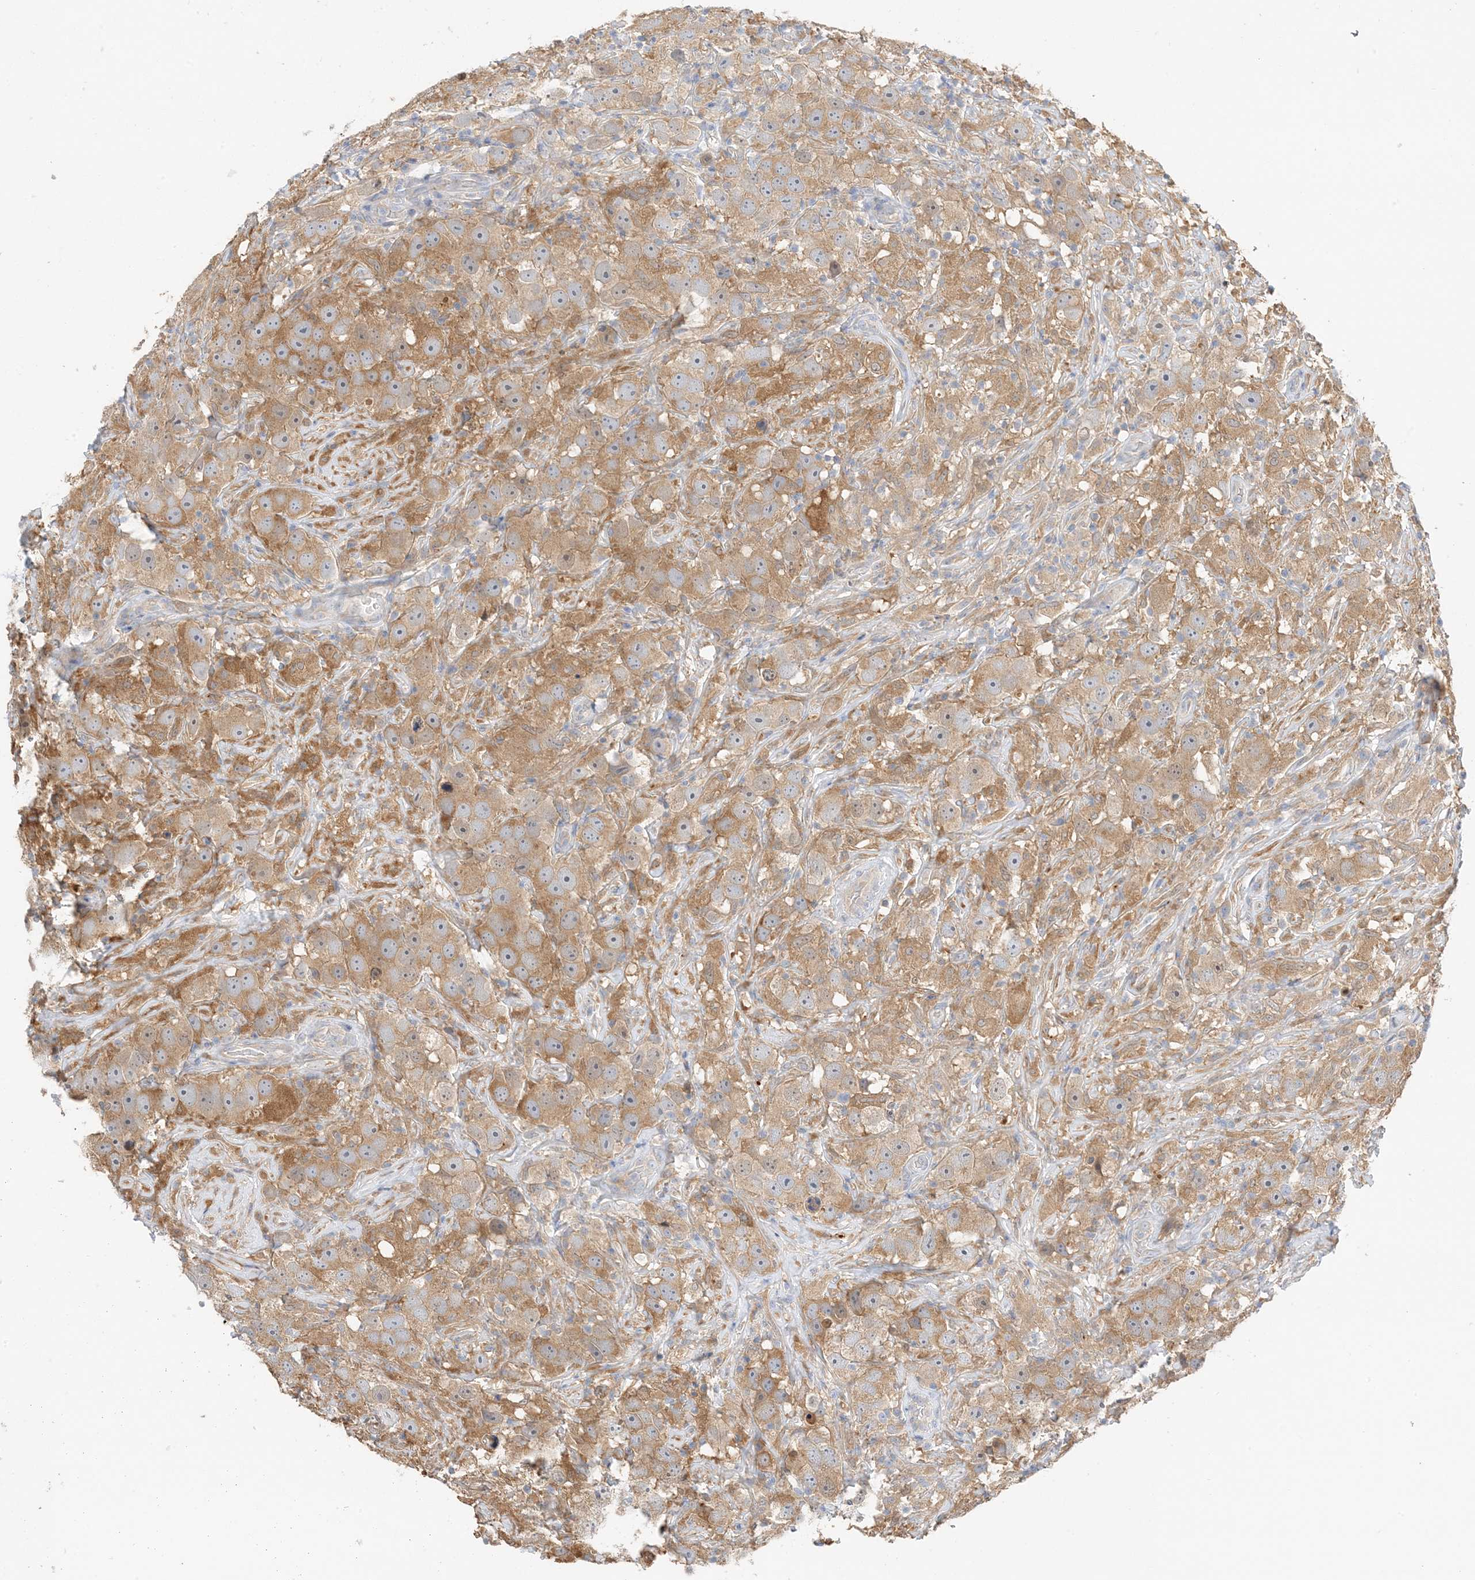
{"staining": {"intensity": "moderate", "quantity": ">75%", "location": "cytoplasmic/membranous"}, "tissue": "testis cancer", "cell_type": "Tumor cells", "image_type": "cancer", "snomed": [{"axis": "morphology", "description": "Seminoma, NOS"}, {"axis": "topography", "description": "Testis"}], "caption": "Immunohistochemistry of seminoma (testis) demonstrates medium levels of moderate cytoplasmic/membranous staining in approximately >75% of tumor cells.", "gene": "KIFBP", "patient": {"sex": "male", "age": 49}}